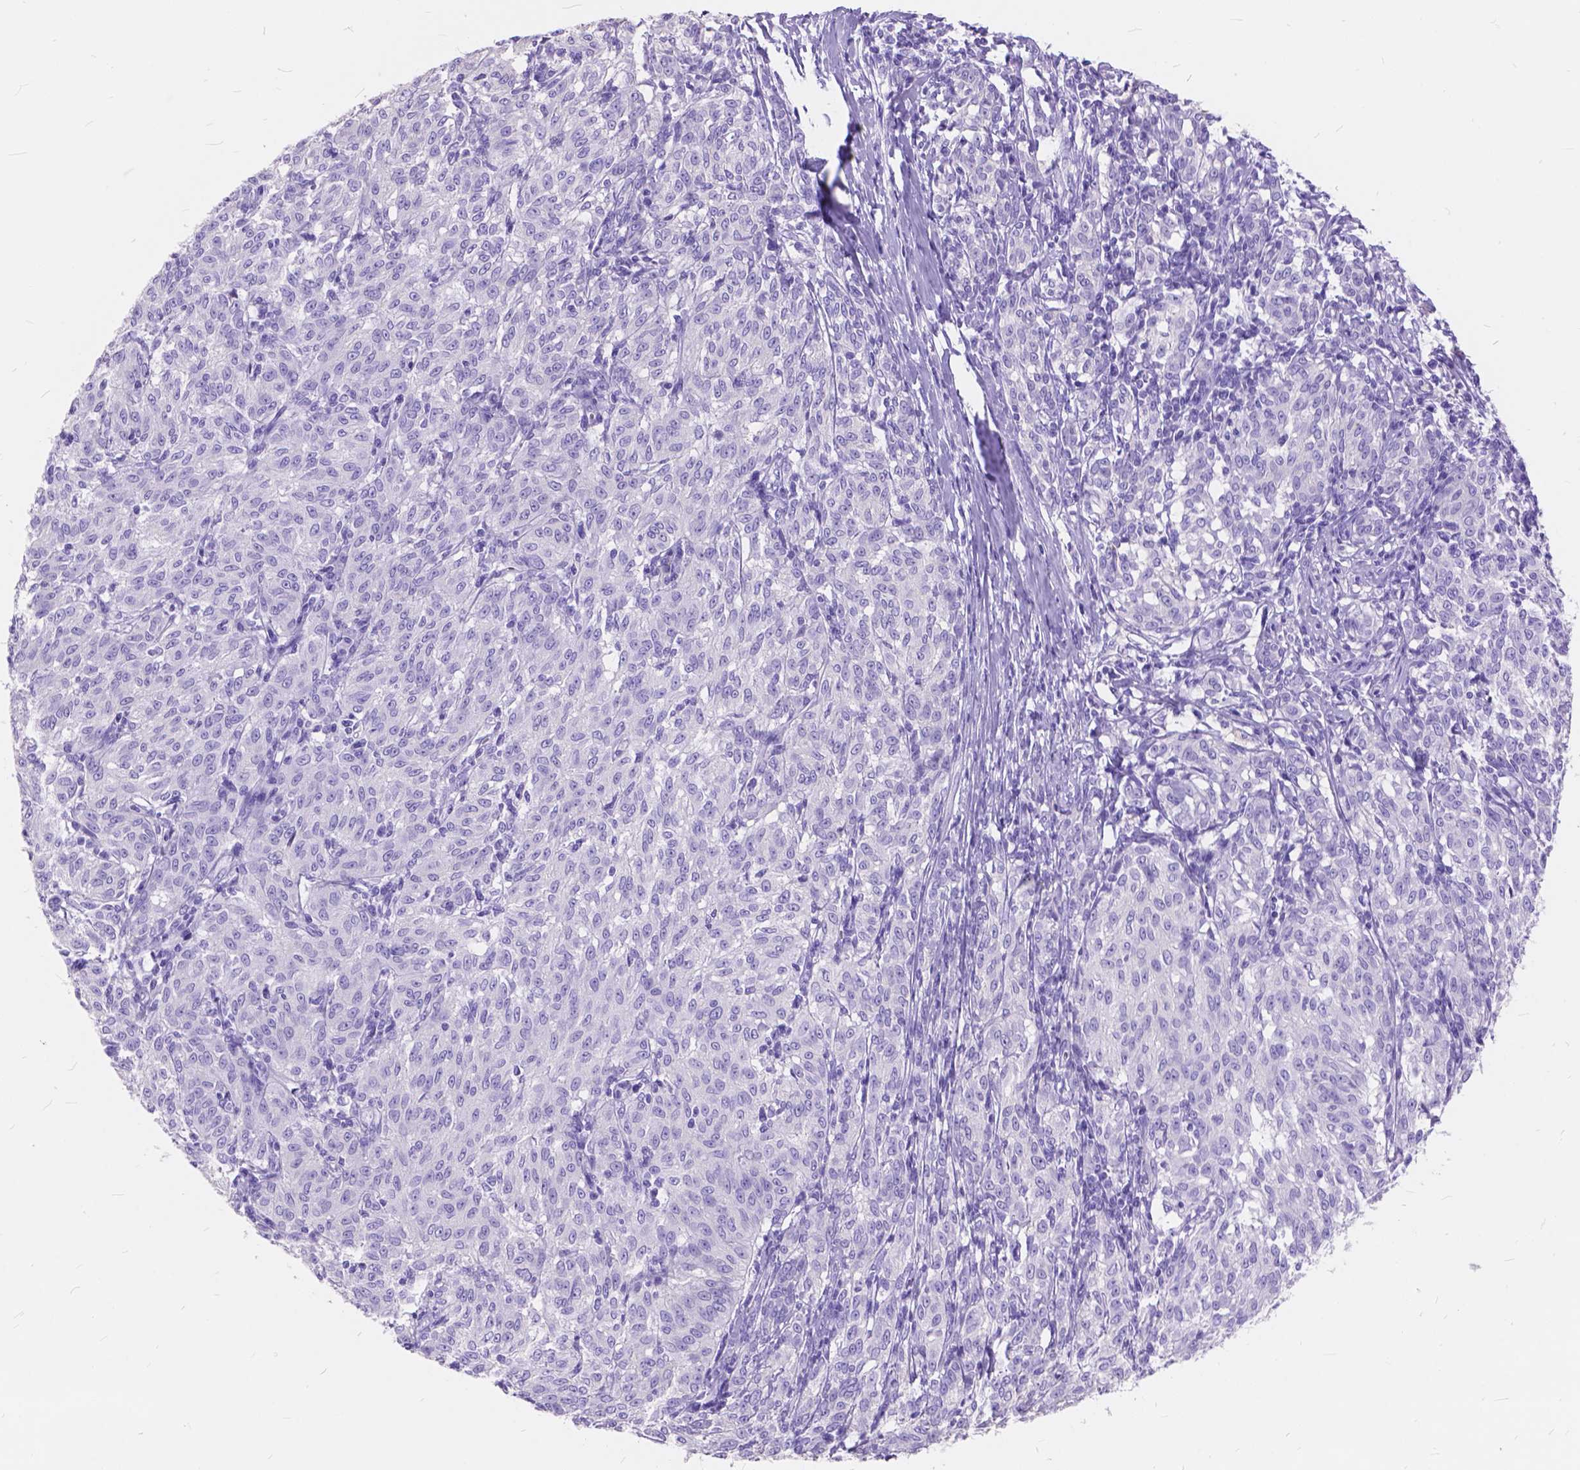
{"staining": {"intensity": "negative", "quantity": "none", "location": "none"}, "tissue": "melanoma", "cell_type": "Tumor cells", "image_type": "cancer", "snomed": [{"axis": "morphology", "description": "Malignant melanoma, NOS"}, {"axis": "topography", "description": "Skin"}], "caption": "A high-resolution image shows immunohistochemistry (IHC) staining of melanoma, which reveals no significant staining in tumor cells.", "gene": "FOXL2", "patient": {"sex": "female", "age": 72}}